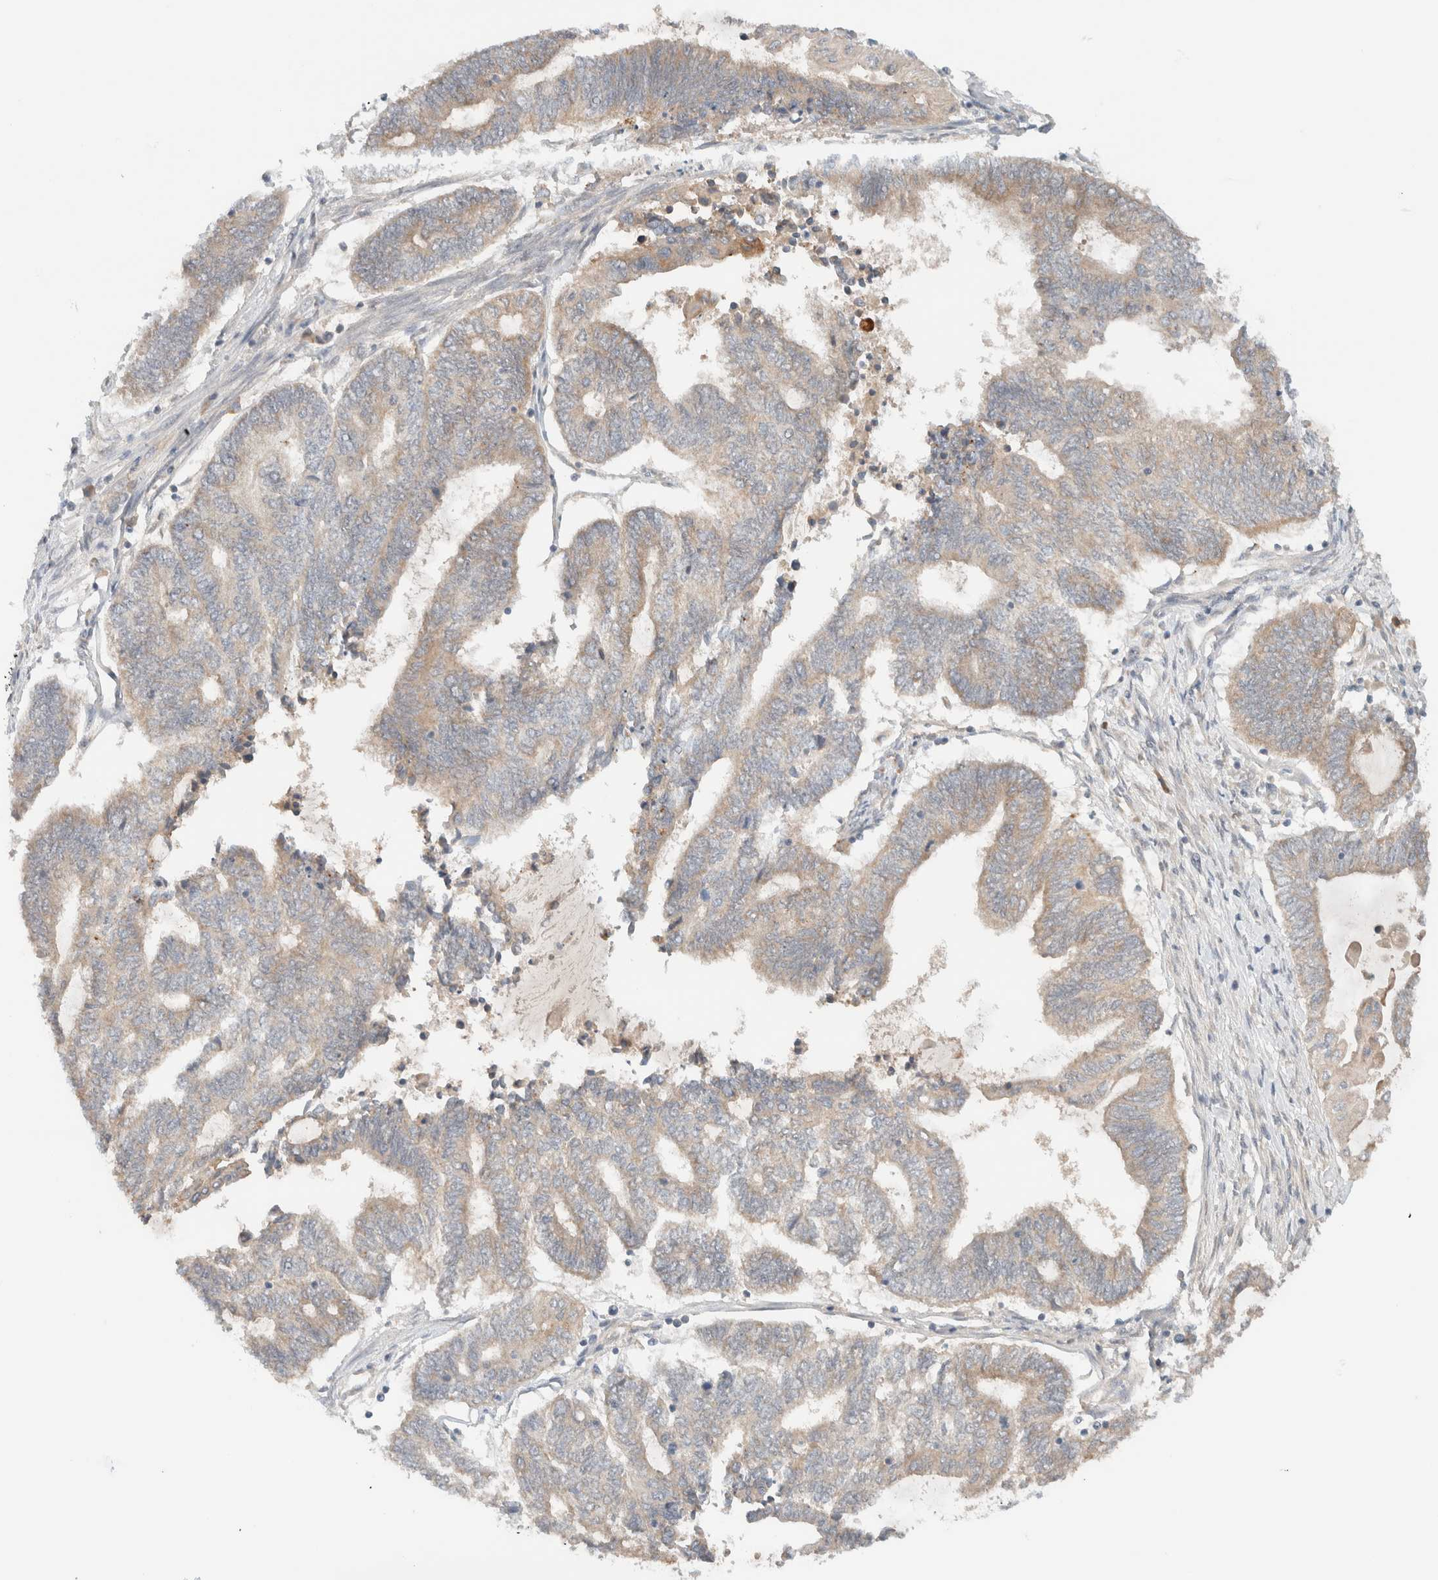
{"staining": {"intensity": "weak", "quantity": ">75%", "location": "cytoplasmic/membranous"}, "tissue": "endometrial cancer", "cell_type": "Tumor cells", "image_type": "cancer", "snomed": [{"axis": "morphology", "description": "Adenocarcinoma, NOS"}, {"axis": "topography", "description": "Uterus"}, {"axis": "topography", "description": "Endometrium"}], "caption": "DAB (3,3'-diaminobenzidine) immunohistochemical staining of human endometrial cancer shows weak cytoplasmic/membranous protein positivity in approximately >75% of tumor cells. (brown staining indicates protein expression, while blue staining denotes nuclei).", "gene": "ARFGEF2", "patient": {"sex": "female", "age": 70}}